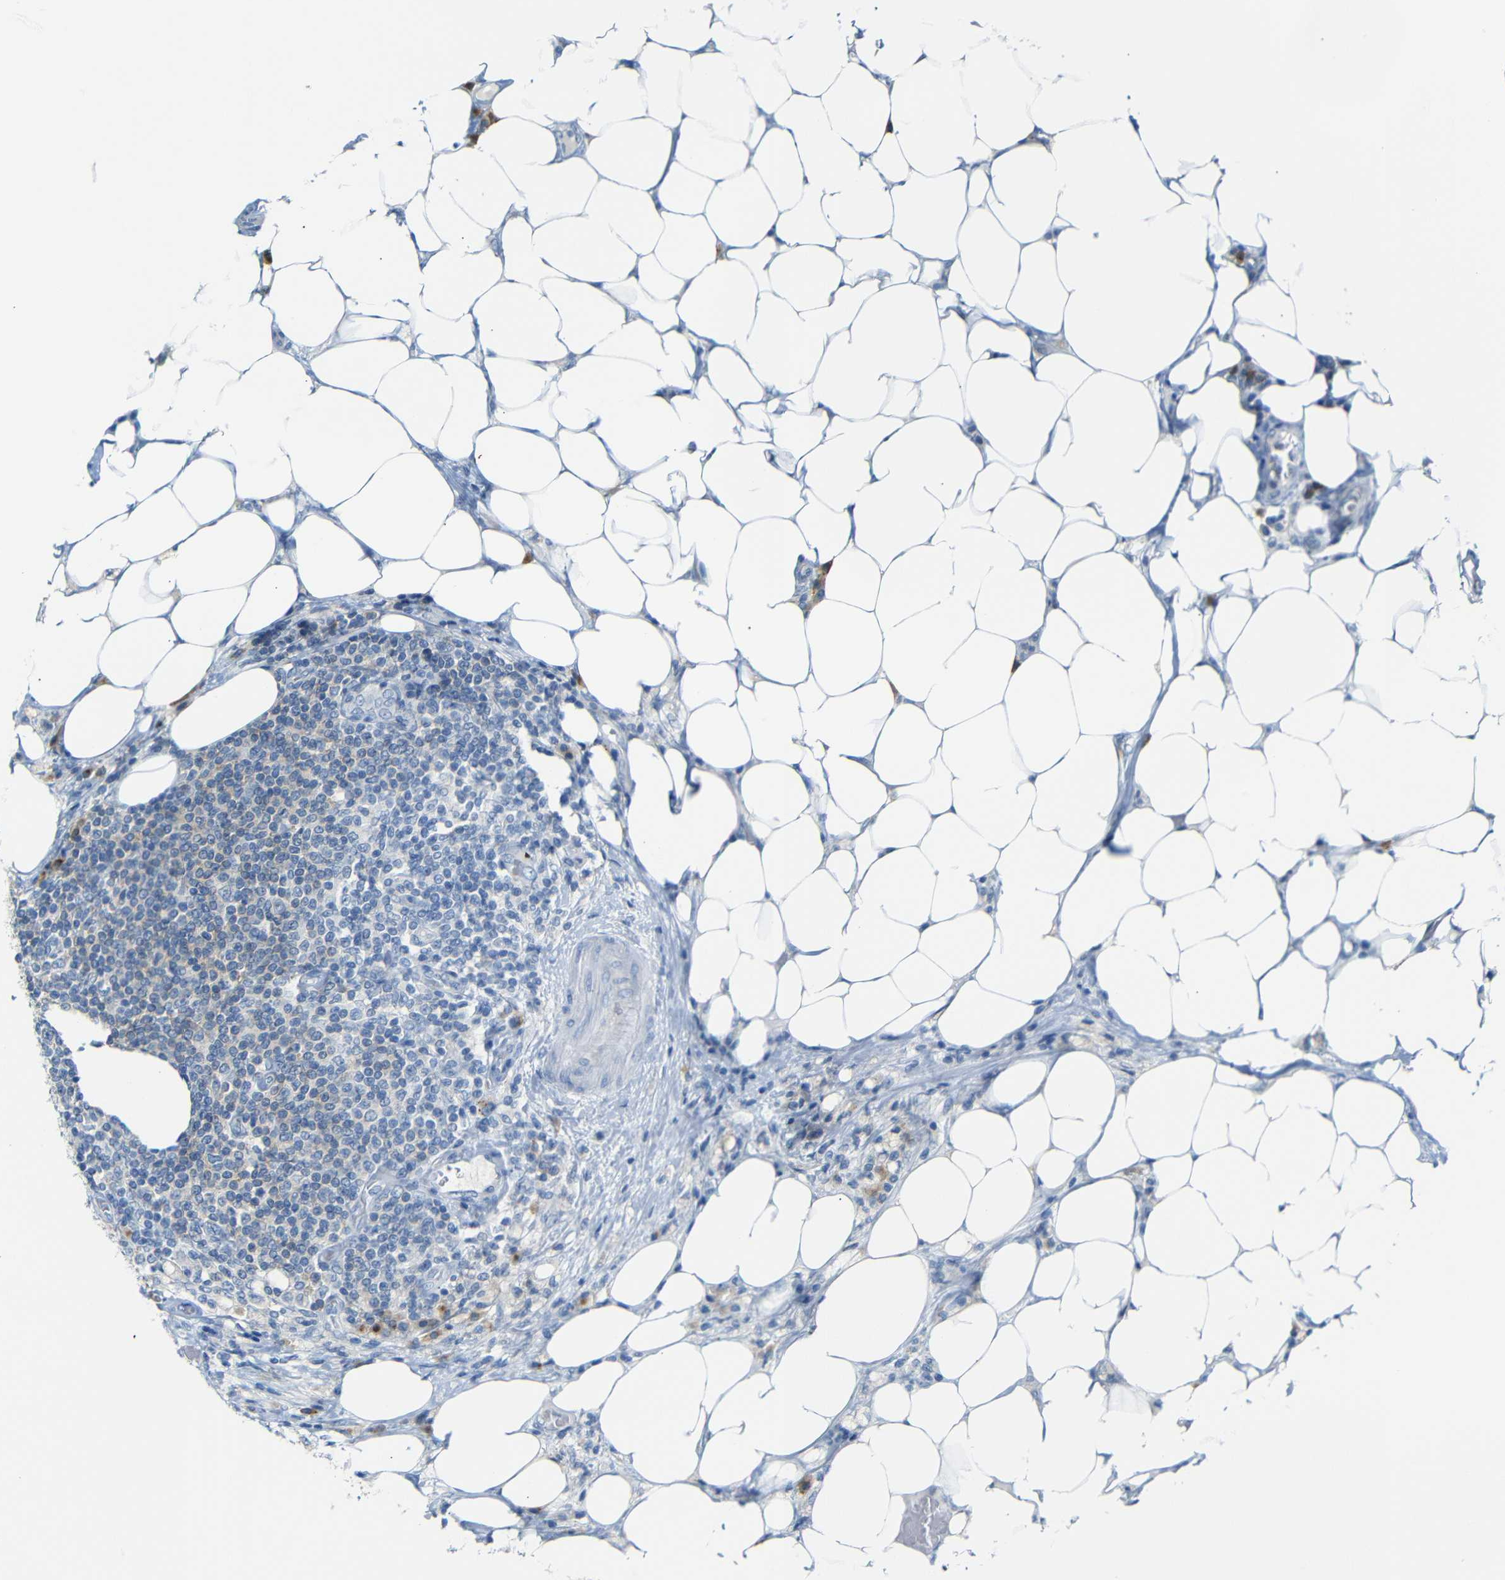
{"staining": {"intensity": "negative", "quantity": "none", "location": "none"}, "tissue": "colorectal cancer", "cell_type": "Tumor cells", "image_type": "cancer", "snomed": [{"axis": "morphology", "description": "Adenocarcinoma, NOS"}, {"axis": "topography", "description": "Colon"}], "caption": "Colorectal adenocarcinoma was stained to show a protein in brown. There is no significant expression in tumor cells.", "gene": "FCRL1", "patient": {"sex": "male", "age": 71}}